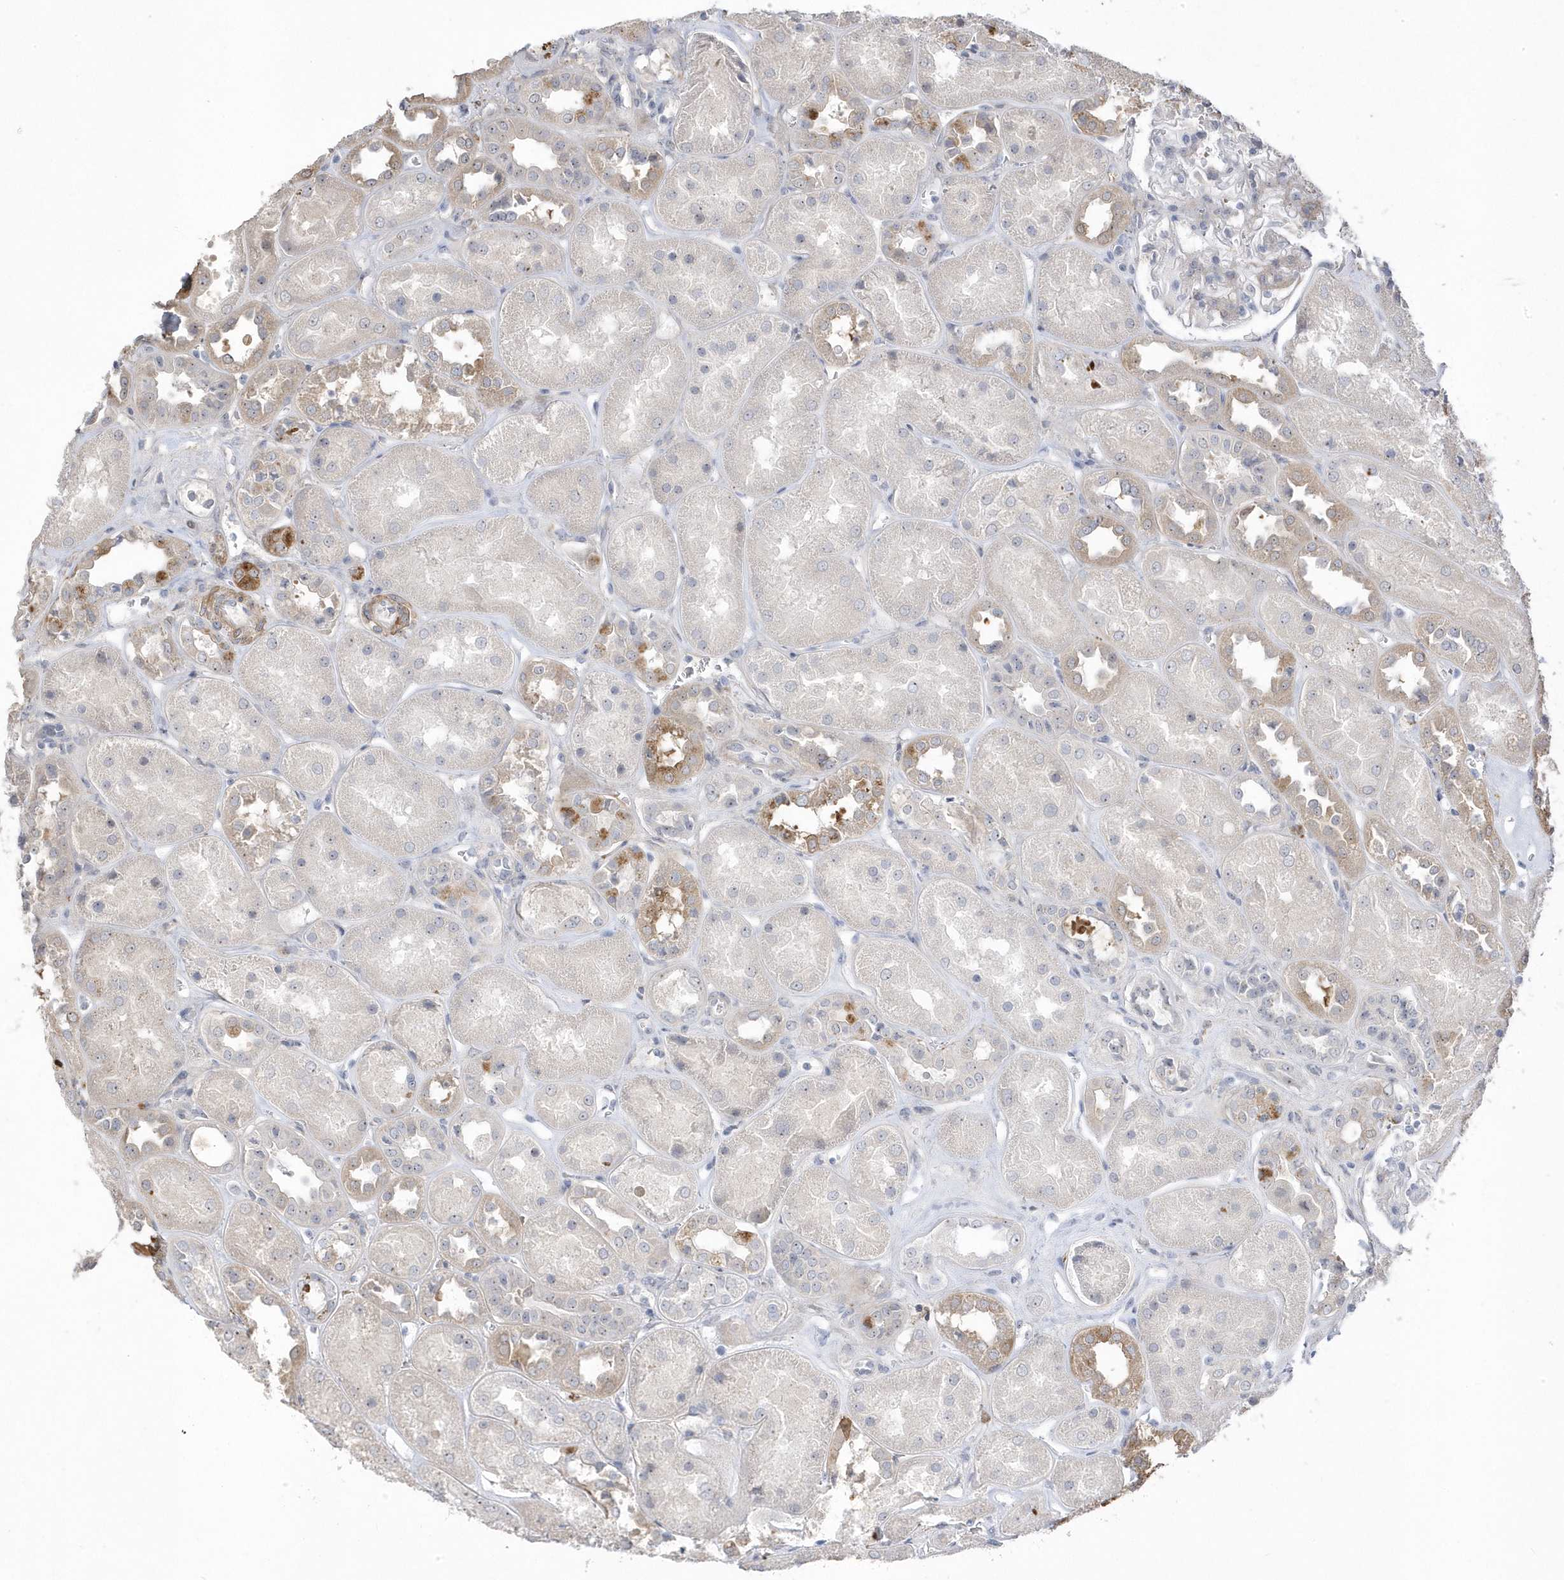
{"staining": {"intensity": "negative", "quantity": "none", "location": "none"}, "tissue": "kidney", "cell_type": "Cells in glomeruli", "image_type": "normal", "snomed": [{"axis": "morphology", "description": "Normal tissue, NOS"}, {"axis": "topography", "description": "Kidney"}], "caption": "DAB immunohistochemical staining of unremarkable human kidney exhibits no significant positivity in cells in glomeruli.", "gene": "GTPBP6", "patient": {"sex": "male", "age": 70}}